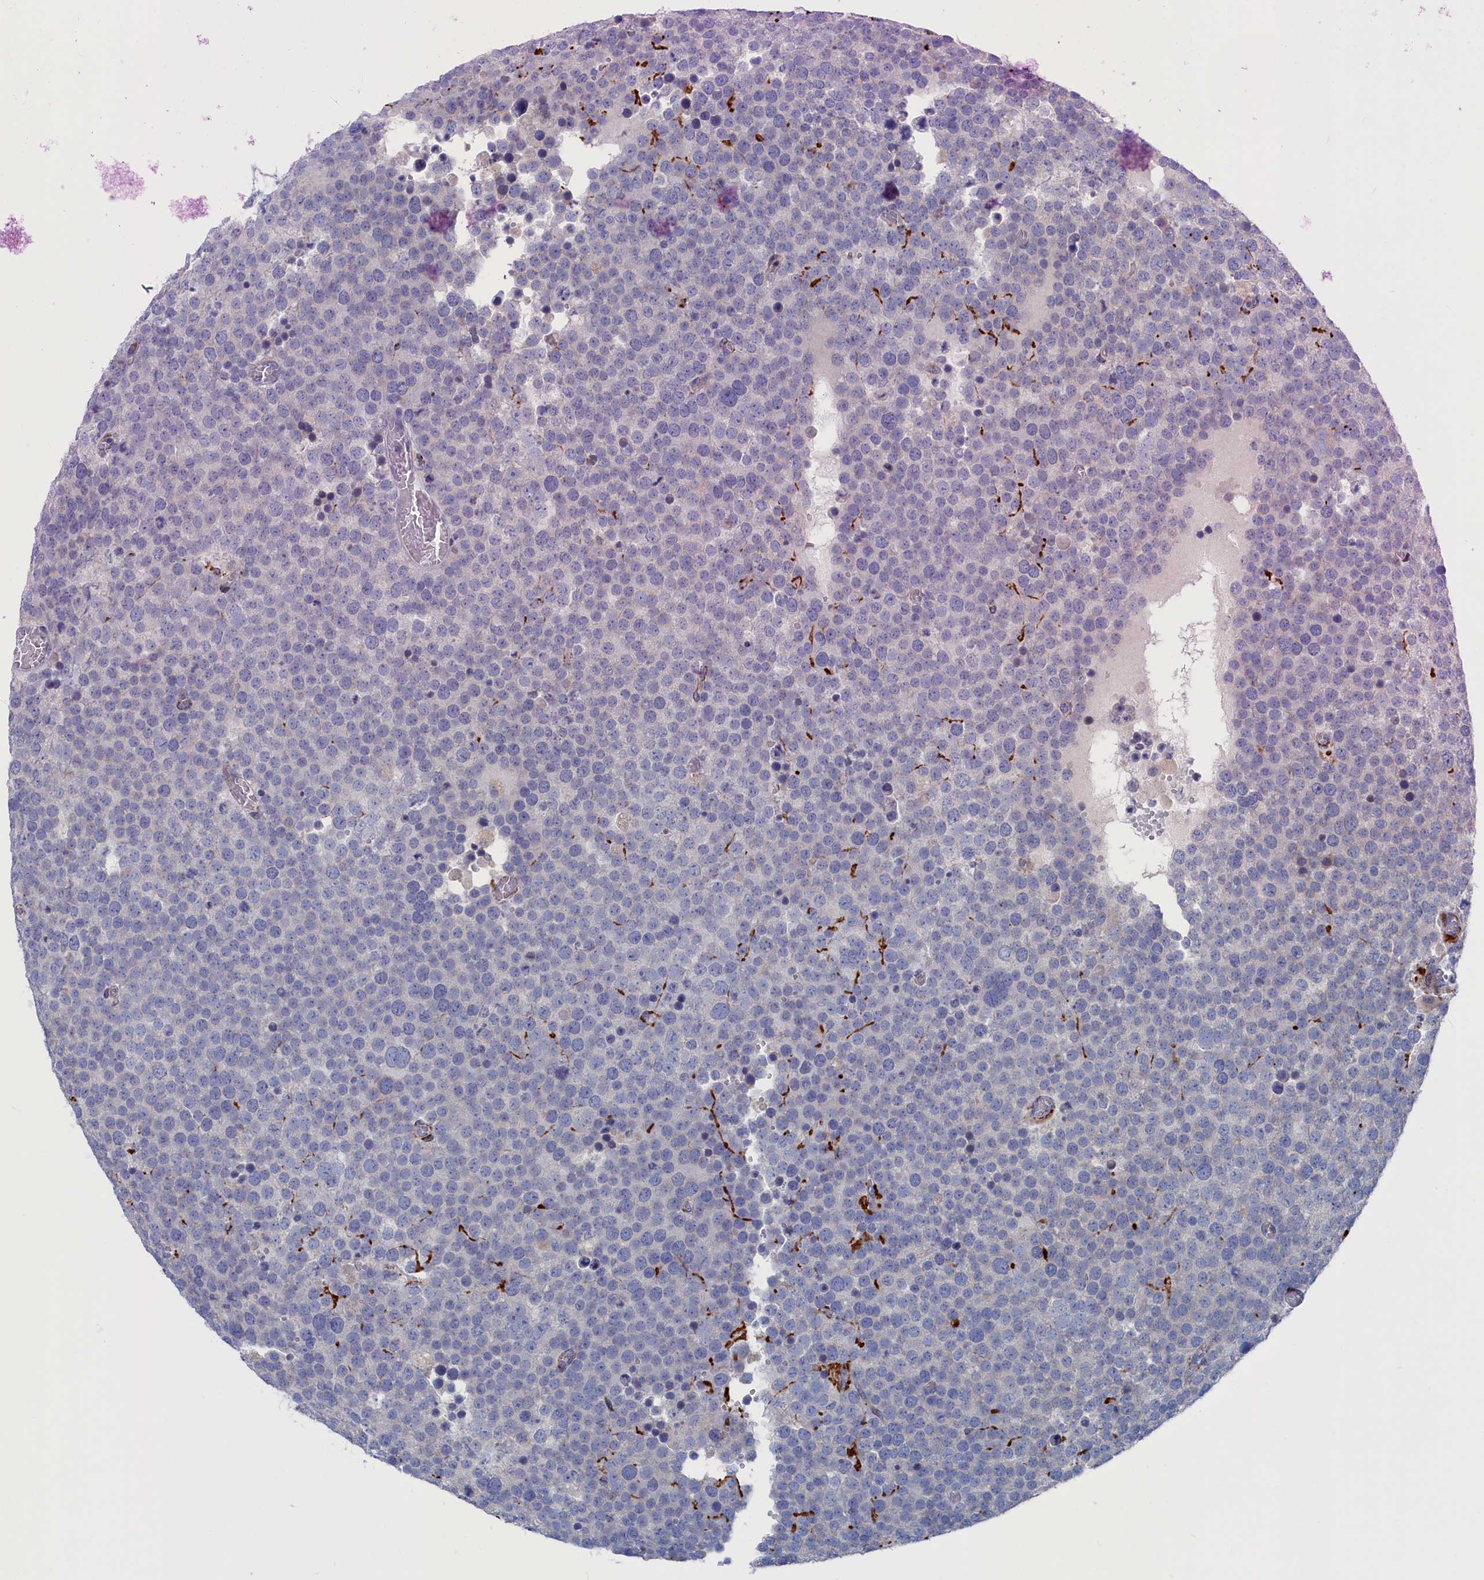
{"staining": {"intensity": "negative", "quantity": "none", "location": "none"}, "tissue": "testis cancer", "cell_type": "Tumor cells", "image_type": "cancer", "snomed": [{"axis": "morphology", "description": "Normal tissue, NOS"}, {"axis": "morphology", "description": "Seminoma, NOS"}, {"axis": "topography", "description": "Testis"}], "caption": "Immunohistochemistry (IHC) image of human testis cancer stained for a protein (brown), which reveals no expression in tumor cells. The staining is performed using DAB (3,3'-diaminobenzidine) brown chromogen with nuclei counter-stained in using hematoxylin.", "gene": "CEND1", "patient": {"sex": "male", "age": 71}}